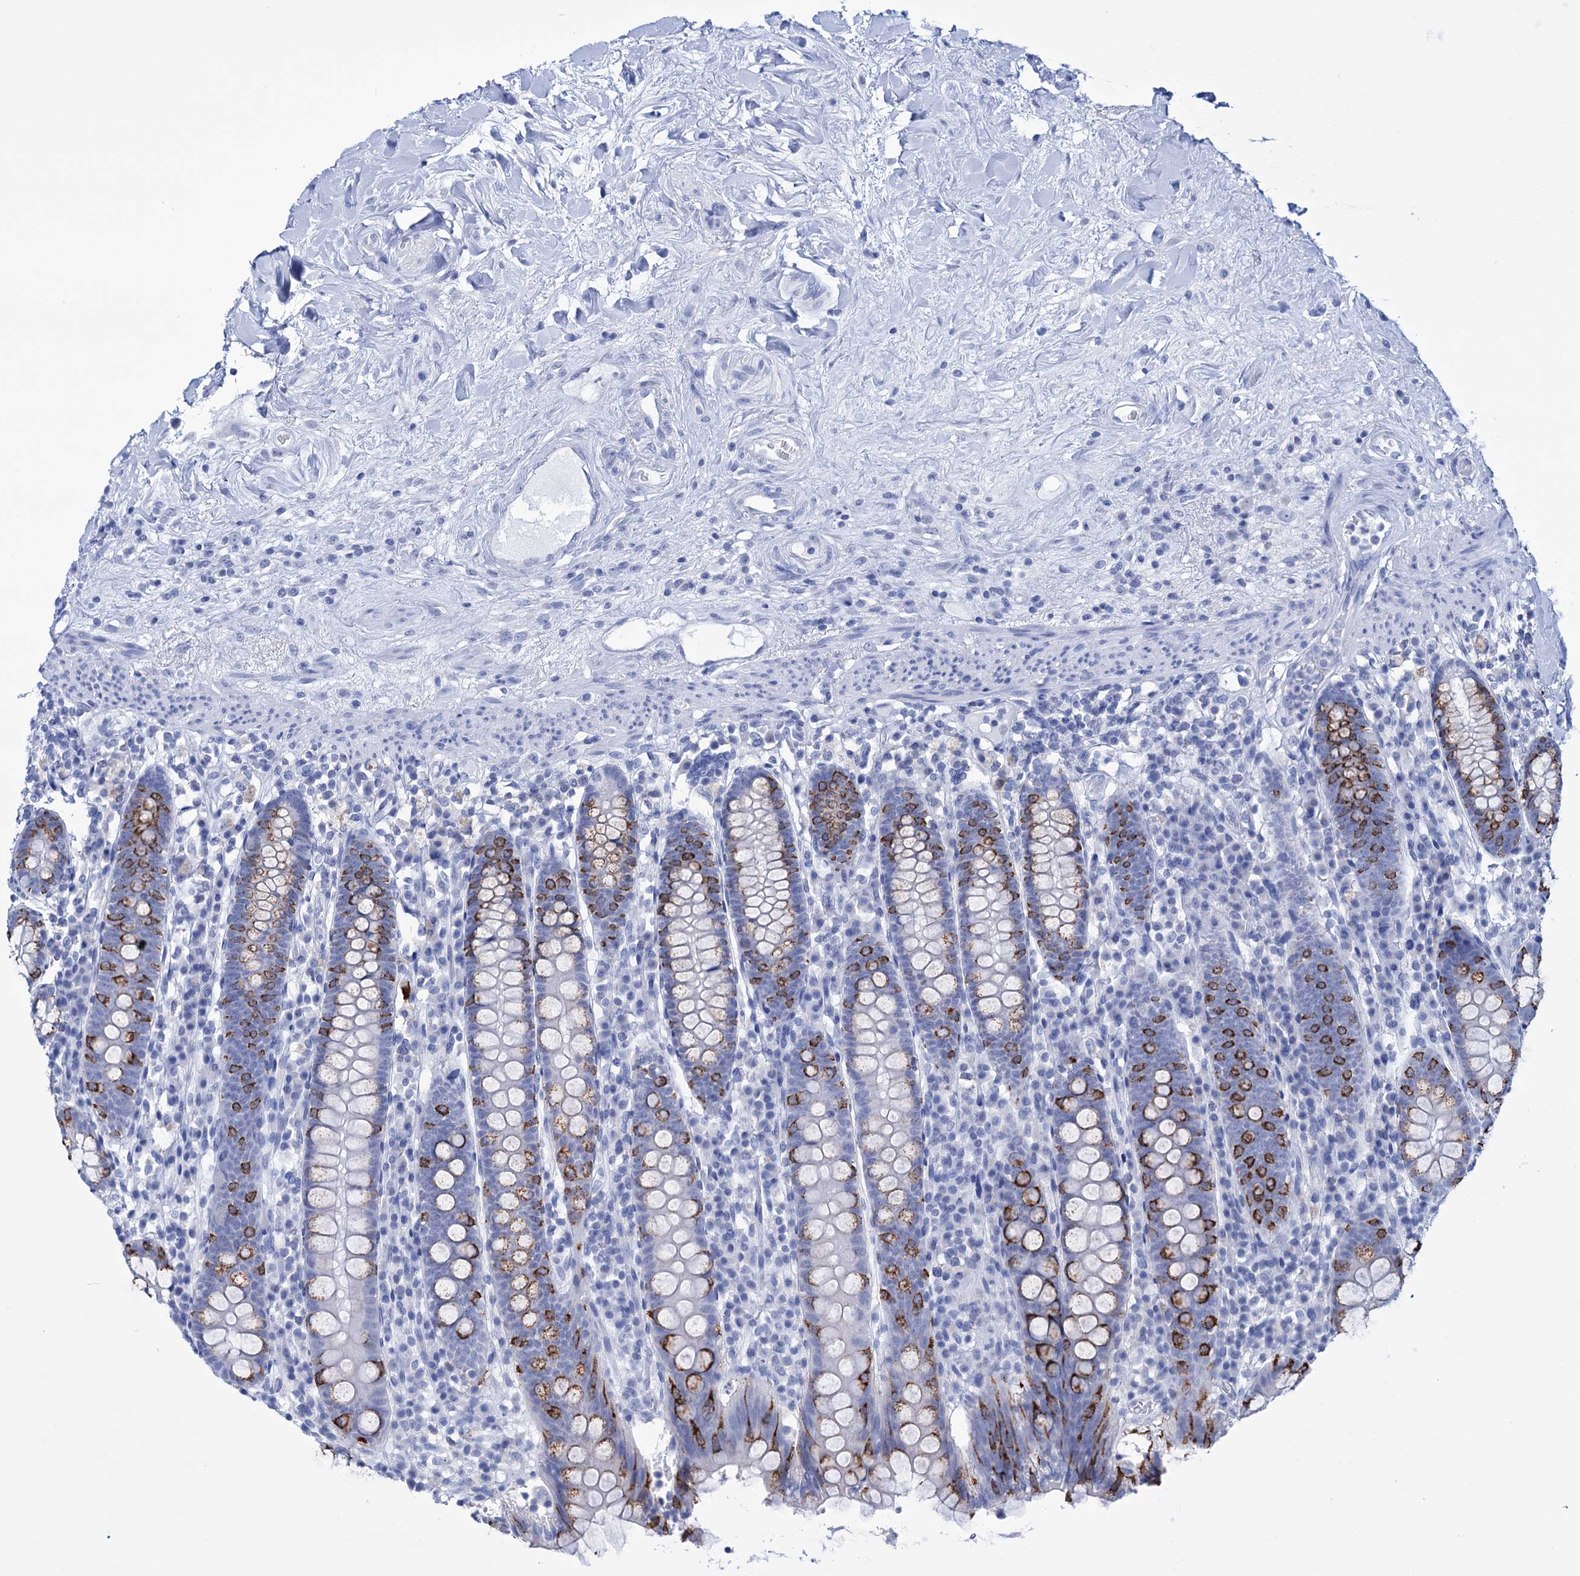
{"staining": {"intensity": "negative", "quantity": "none", "location": "none"}, "tissue": "colon", "cell_type": "Endothelial cells", "image_type": "normal", "snomed": [{"axis": "morphology", "description": "Normal tissue, NOS"}, {"axis": "topography", "description": "Colon"}], "caption": "IHC of benign human colon shows no expression in endothelial cells.", "gene": "FBXW12", "patient": {"sex": "female", "age": 79}}